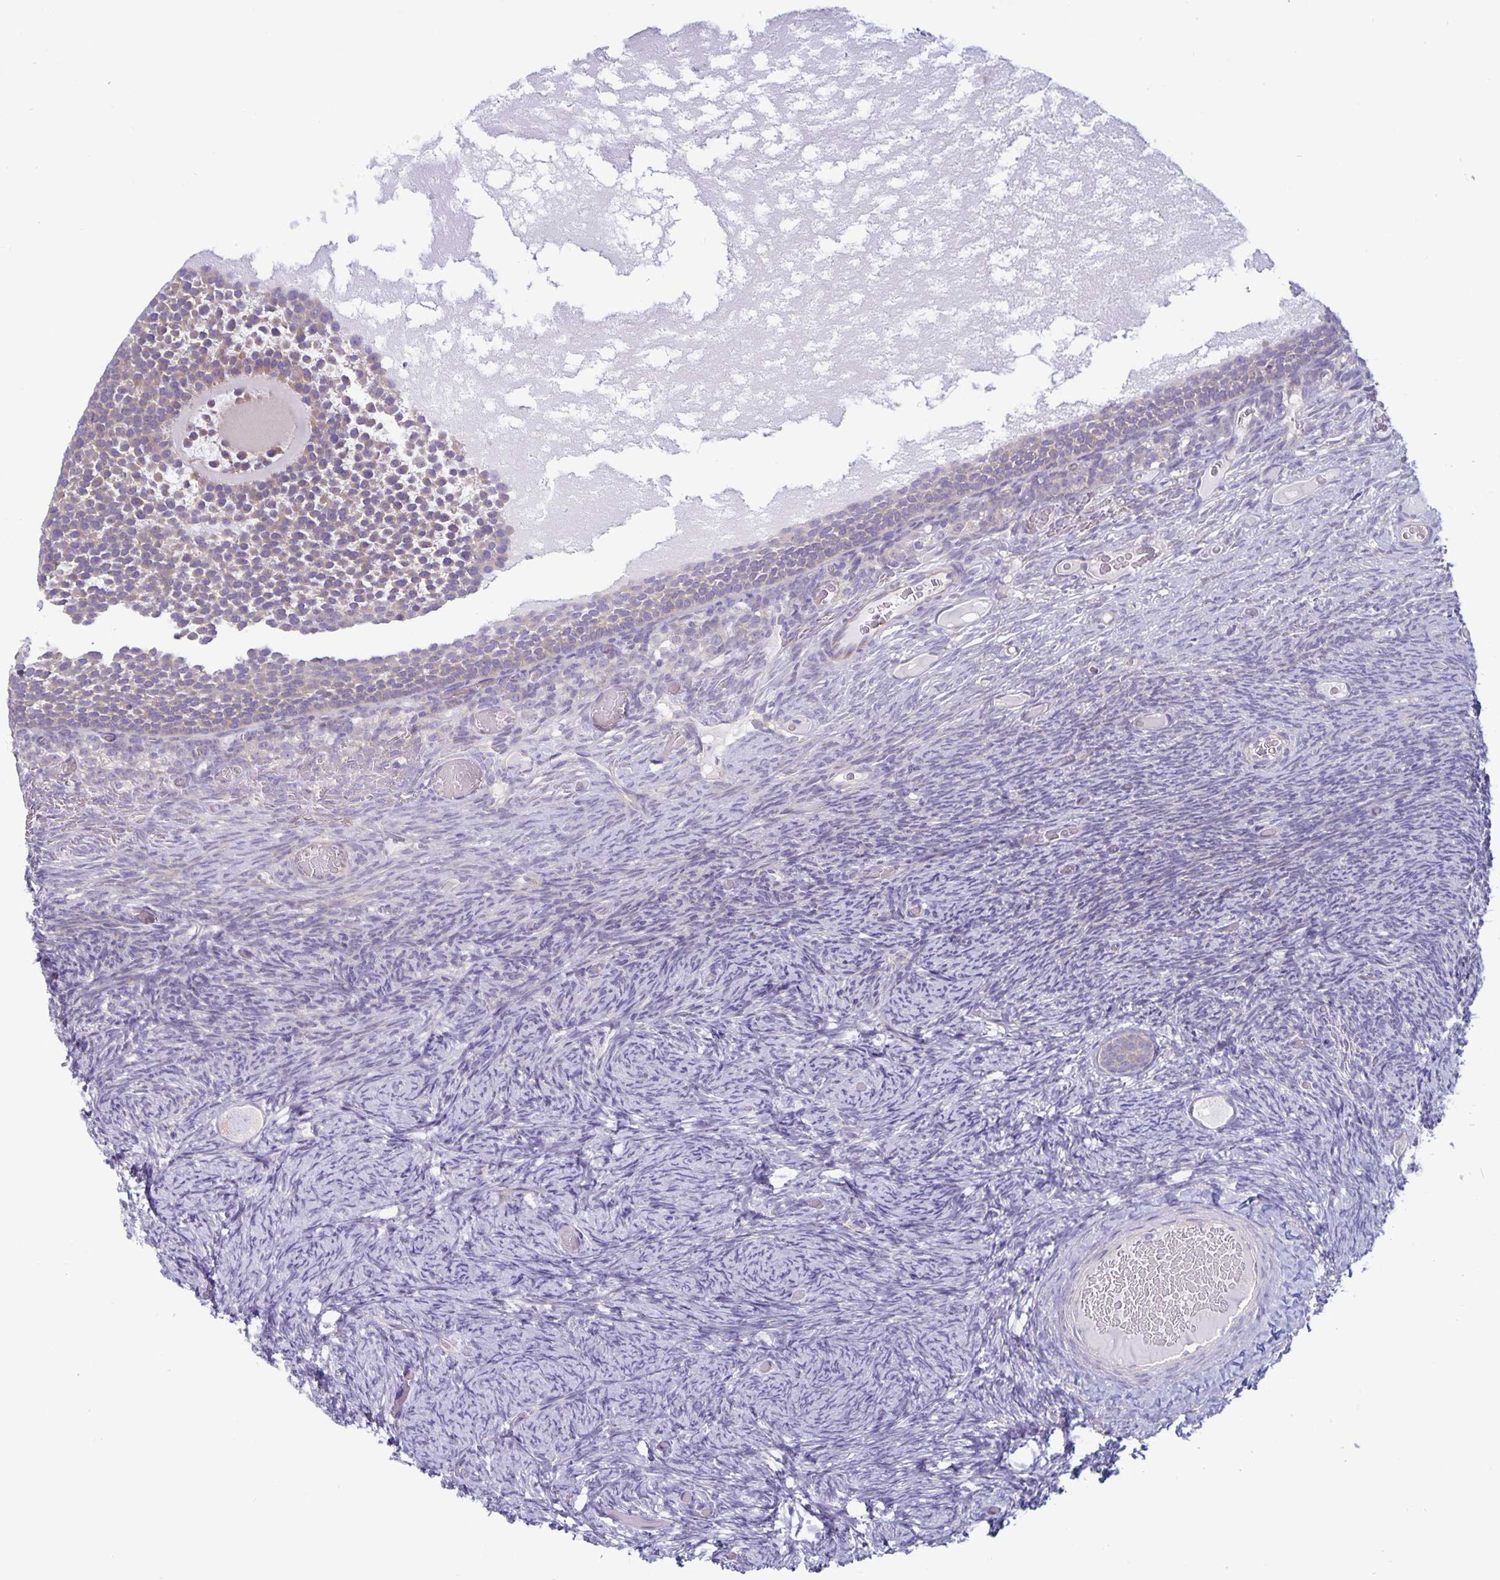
{"staining": {"intensity": "weak", "quantity": "<25%", "location": "cytoplasmic/membranous"}, "tissue": "ovary", "cell_type": "Follicle cells", "image_type": "normal", "snomed": [{"axis": "morphology", "description": "Normal tissue, NOS"}, {"axis": "topography", "description": "Ovary"}], "caption": "Immunohistochemistry of unremarkable human ovary exhibits no staining in follicle cells.", "gene": "PLCB3", "patient": {"sex": "female", "age": 34}}